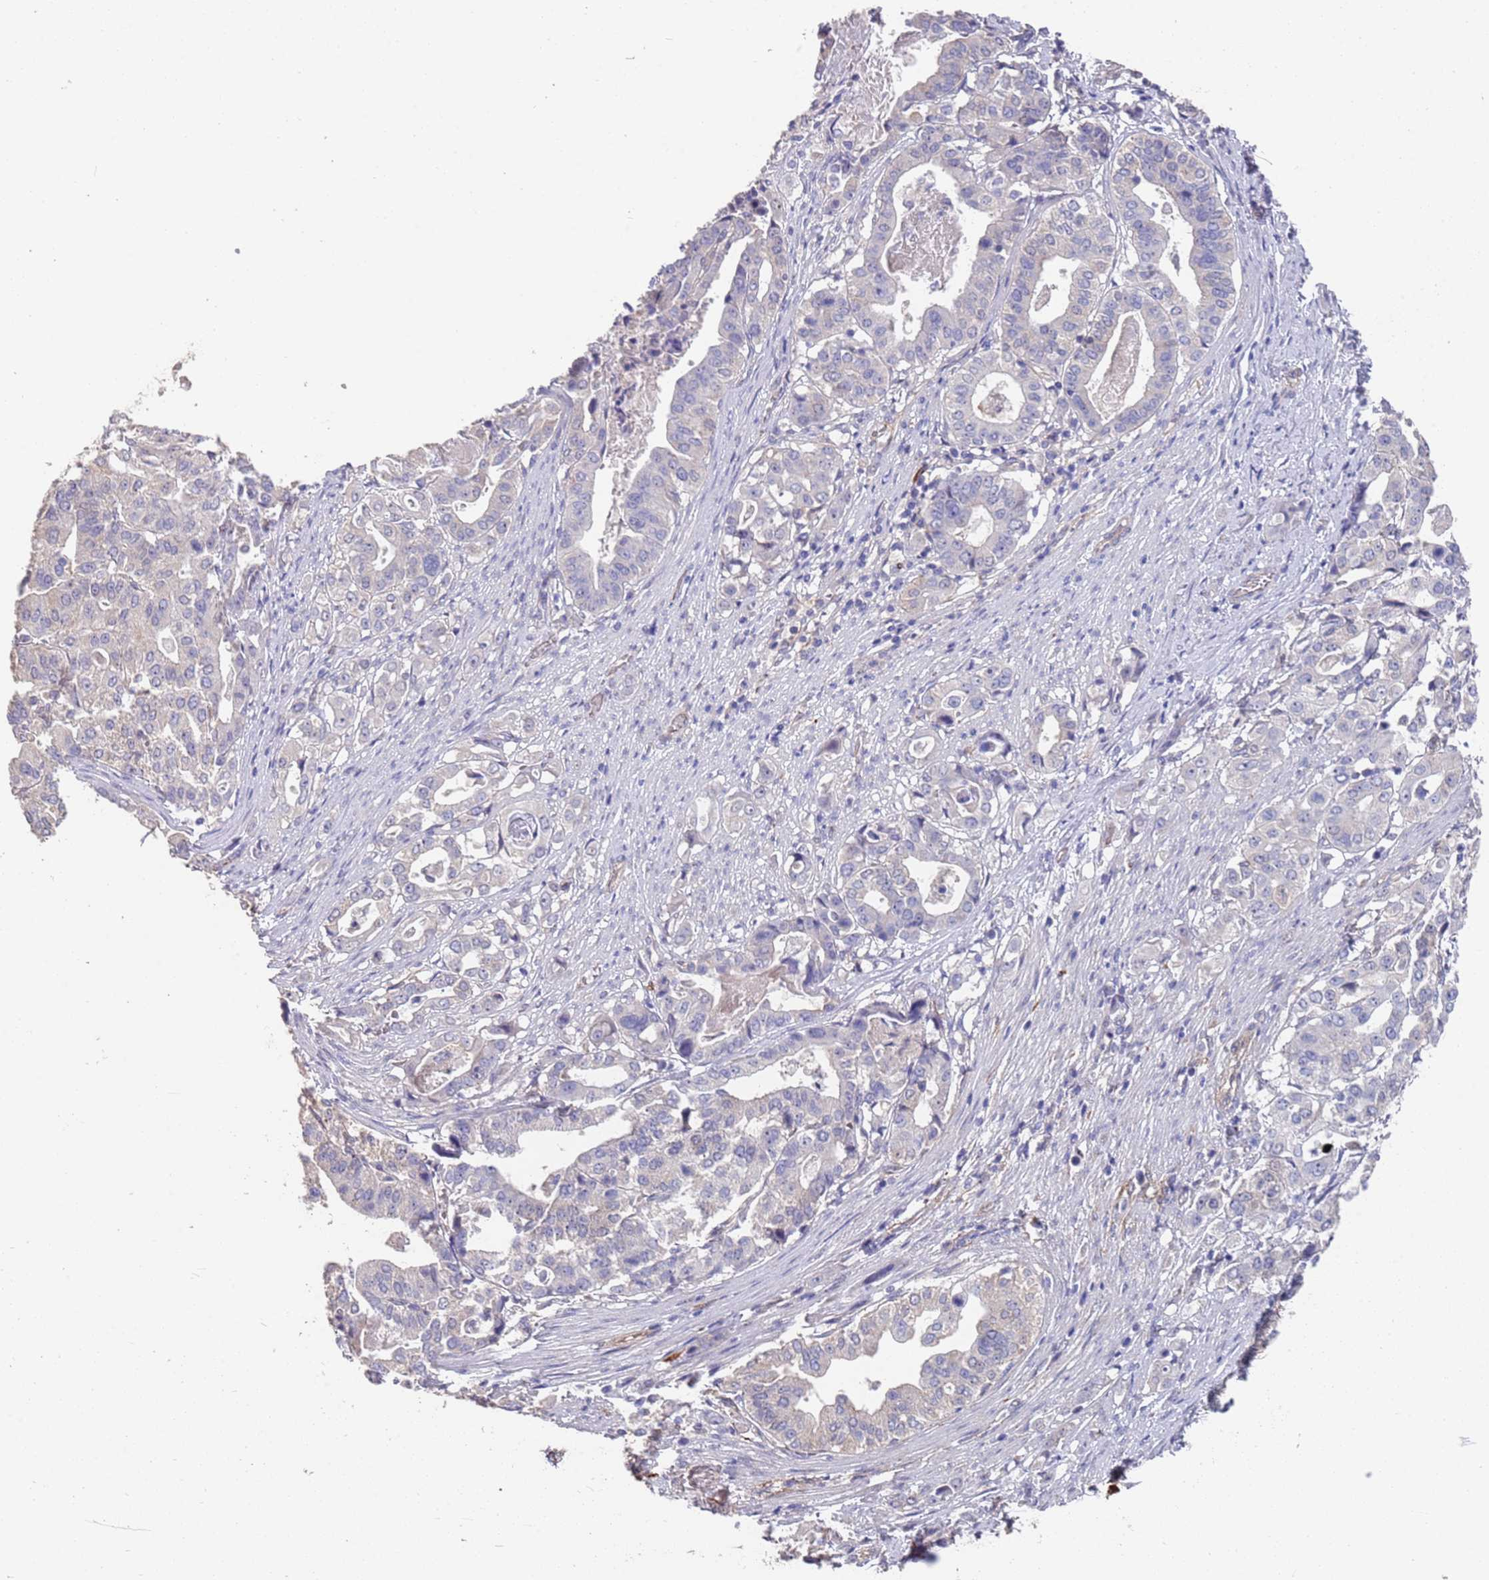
{"staining": {"intensity": "negative", "quantity": "none", "location": "none"}, "tissue": "stomach cancer", "cell_type": "Tumor cells", "image_type": "cancer", "snomed": [{"axis": "morphology", "description": "Adenocarcinoma, NOS"}, {"axis": "topography", "description": "Stomach"}], "caption": "Tumor cells are negative for protein expression in human stomach cancer.", "gene": "ANK2", "patient": {"sex": "male", "age": 48}}